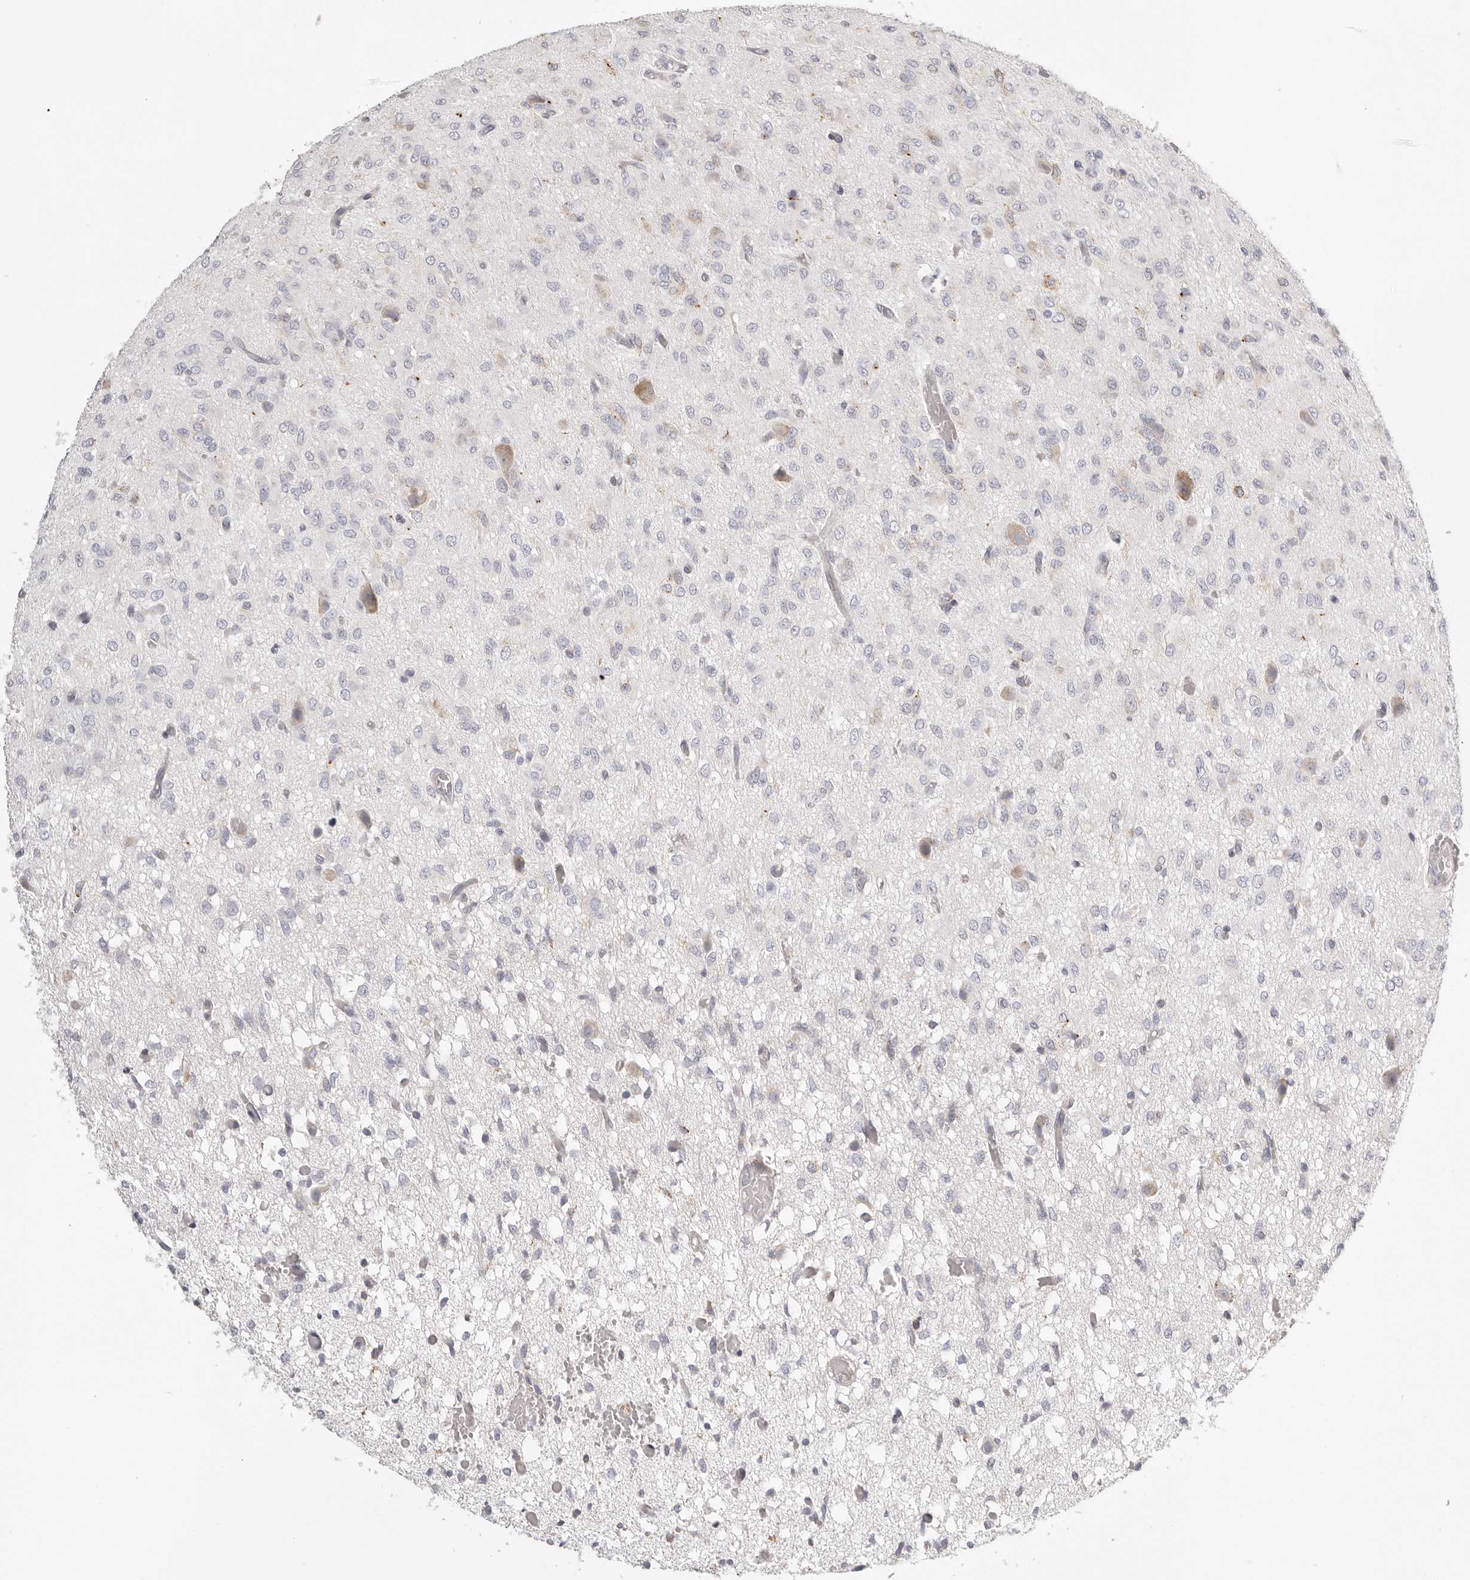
{"staining": {"intensity": "negative", "quantity": "none", "location": "none"}, "tissue": "glioma", "cell_type": "Tumor cells", "image_type": "cancer", "snomed": [{"axis": "morphology", "description": "Glioma, malignant, High grade"}, {"axis": "topography", "description": "Brain"}], "caption": "Image shows no protein expression in tumor cells of high-grade glioma (malignant) tissue.", "gene": "IL32", "patient": {"sex": "female", "age": 59}}